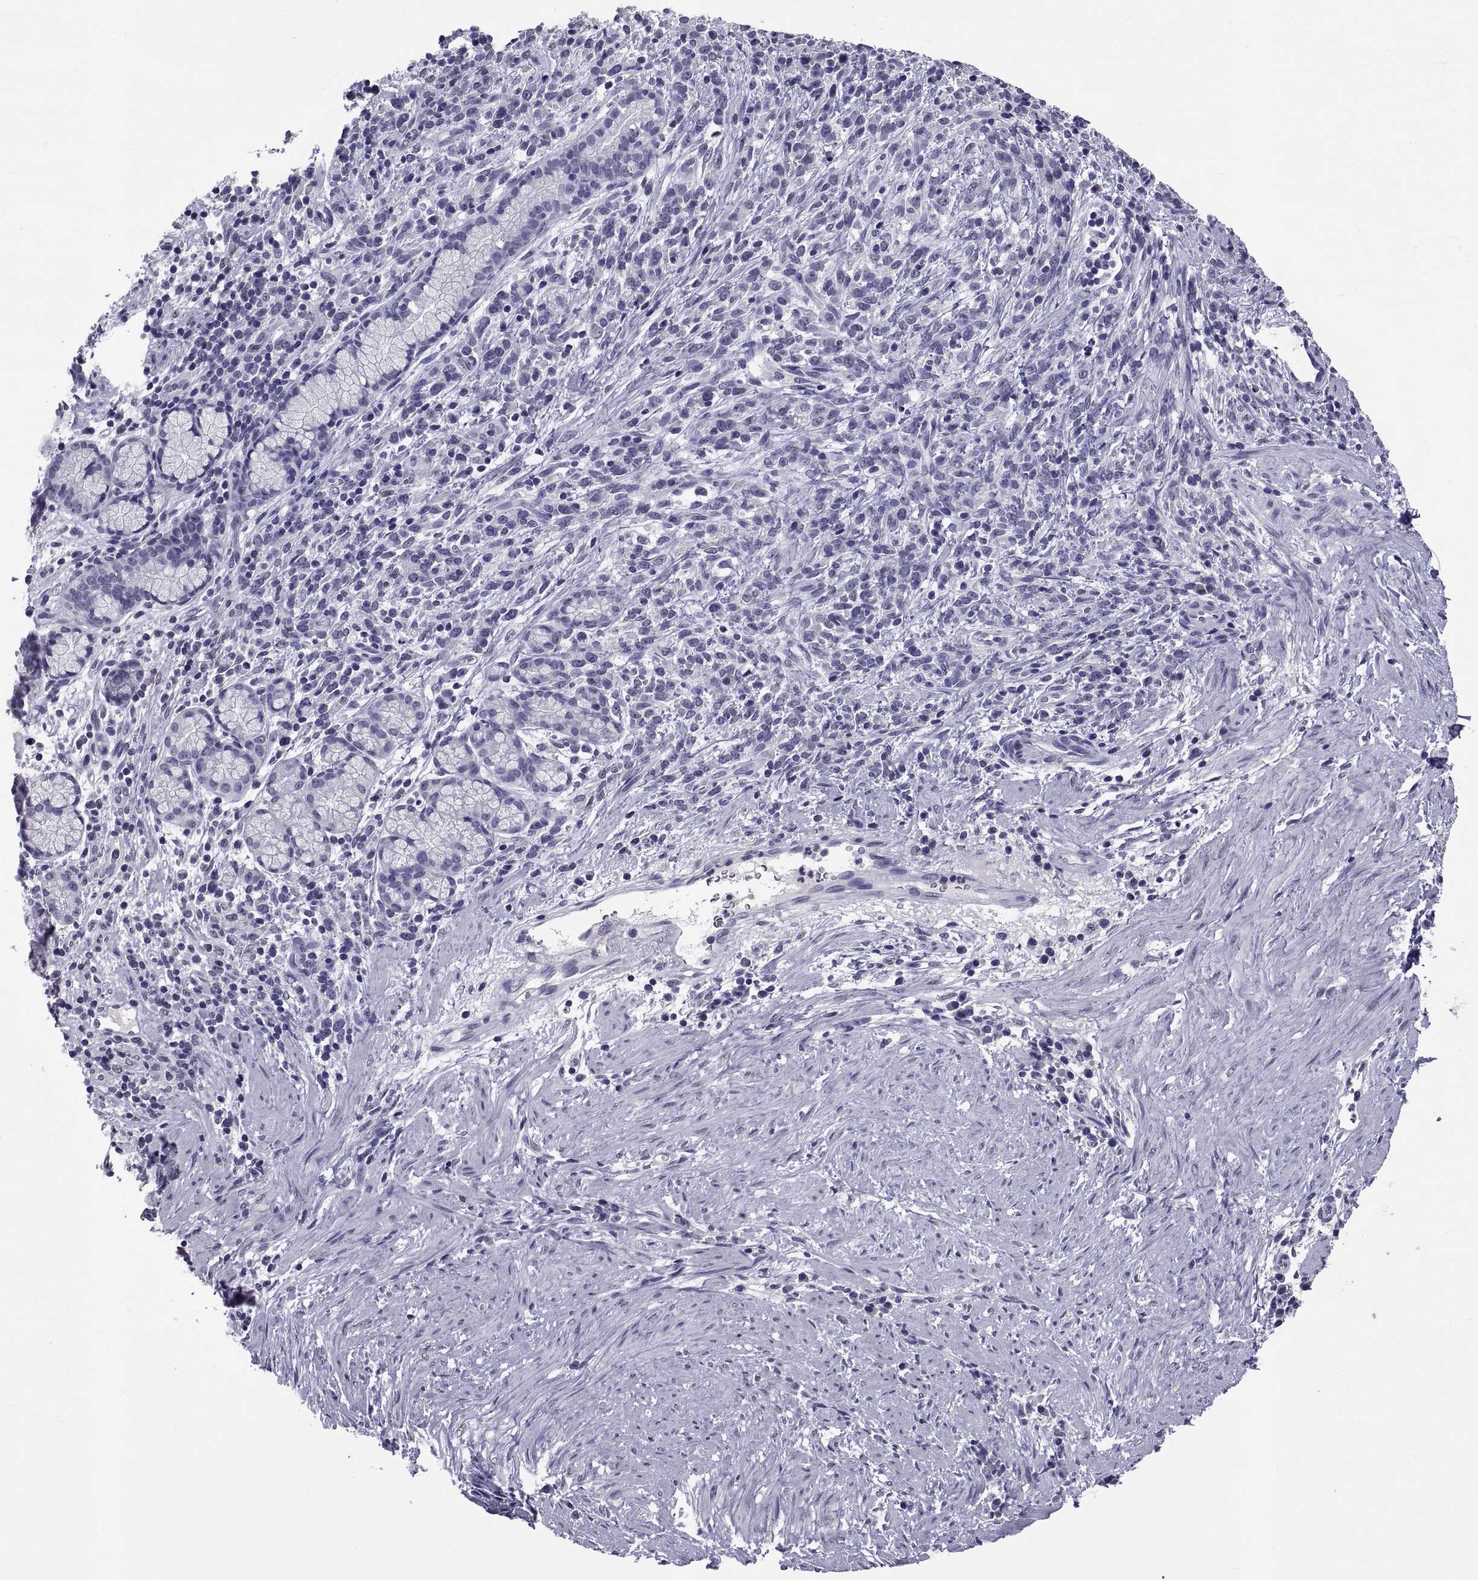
{"staining": {"intensity": "negative", "quantity": "none", "location": "none"}, "tissue": "stomach cancer", "cell_type": "Tumor cells", "image_type": "cancer", "snomed": [{"axis": "morphology", "description": "Adenocarcinoma, NOS"}, {"axis": "topography", "description": "Stomach"}], "caption": "This histopathology image is of stomach cancer (adenocarcinoma) stained with immunohistochemistry to label a protein in brown with the nuclei are counter-stained blue. There is no expression in tumor cells.", "gene": "TGFBR3L", "patient": {"sex": "female", "age": 57}}